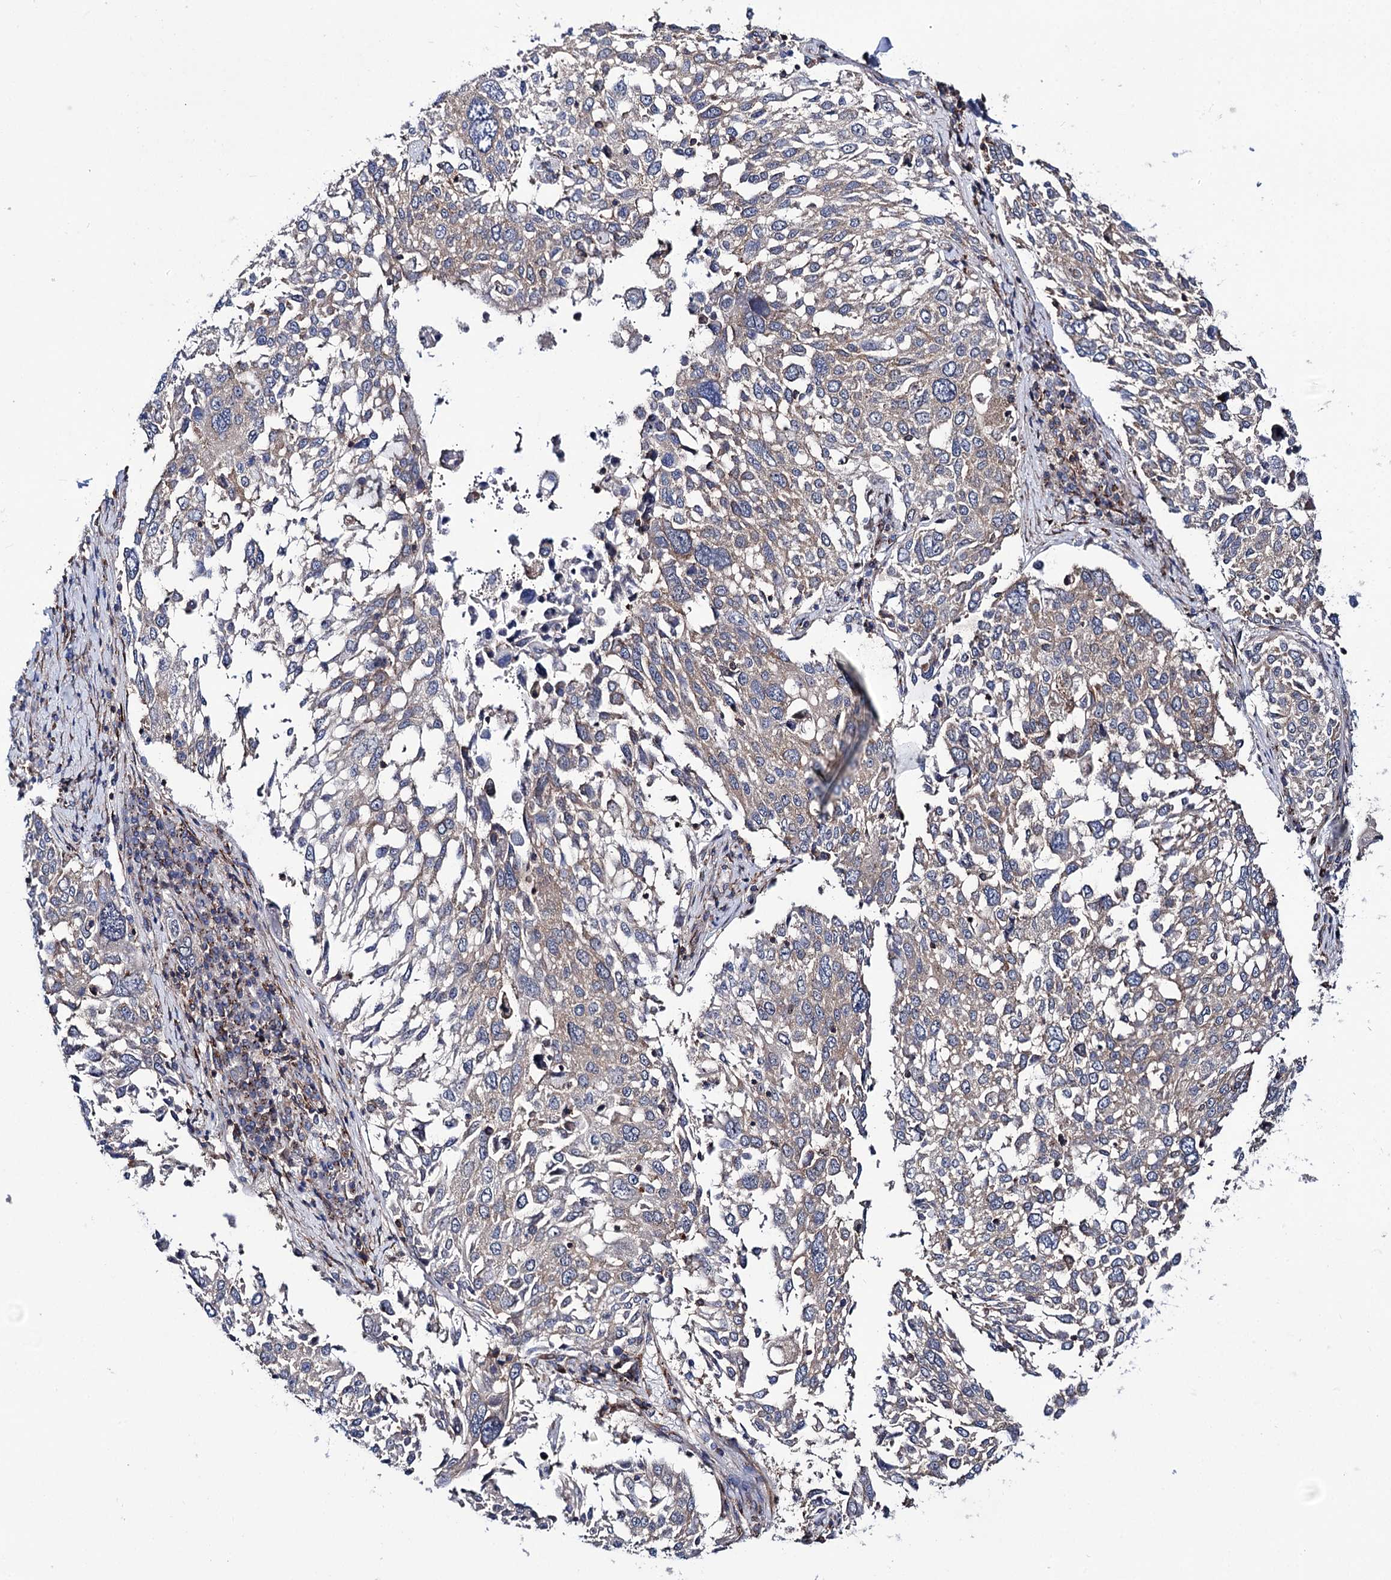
{"staining": {"intensity": "weak", "quantity": "<25%", "location": "cytoplasmic/membranous"}, "tissue": "lung cancer", "cell_type": "Tumor cells", "image_type": "cancer", "snomed": [{"axis": "morphology", "description": "Squamous cell carcinoma, NOS"}, {"axis": "topography", "description": "Lung"}], "caption": "An image of human lung cancer is negative for staining in tumor cells.", "gene": "DEF6", "patient": {"sex": "male", "age": 65}}